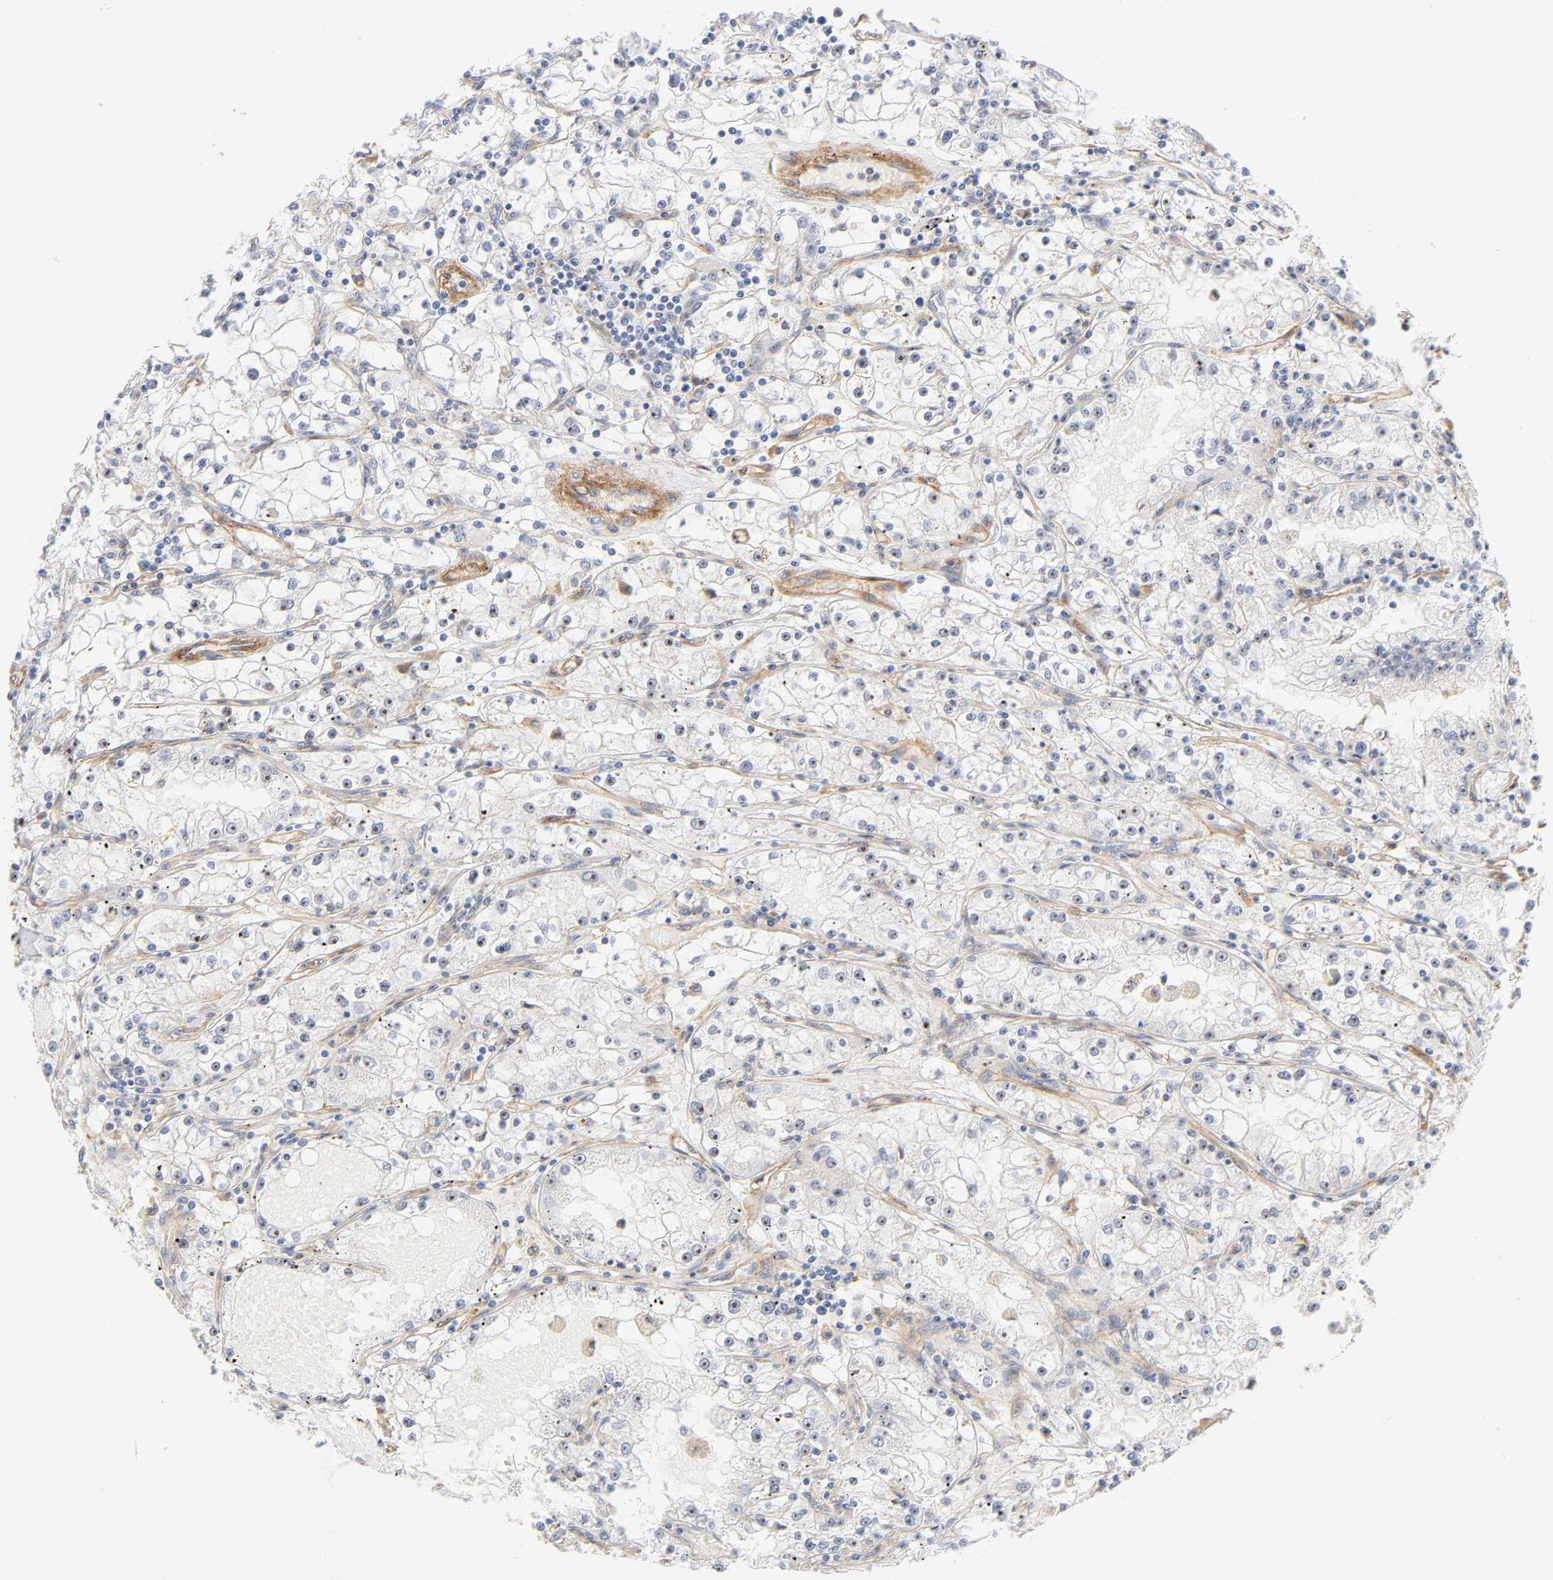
{"staining": {"intensity": "moderate", "quantity": "25%-75%", "location": "nuclear"}, "tissue": "renal cancer", "cell_type": "Tumor cells", "image_type": "cancer", "snomed": [{"axis": "morphology", "description": "Adenocarcinoma, NOS"}, {"axis": "topography", "description": "Kidney"}], "caption": "Moderate nuclear protein expression is seen in approximately 25%-75% of tumor cells in renal cancer.", "gene": "PLD1", "patient": {"sex": "male", "age": 56}}